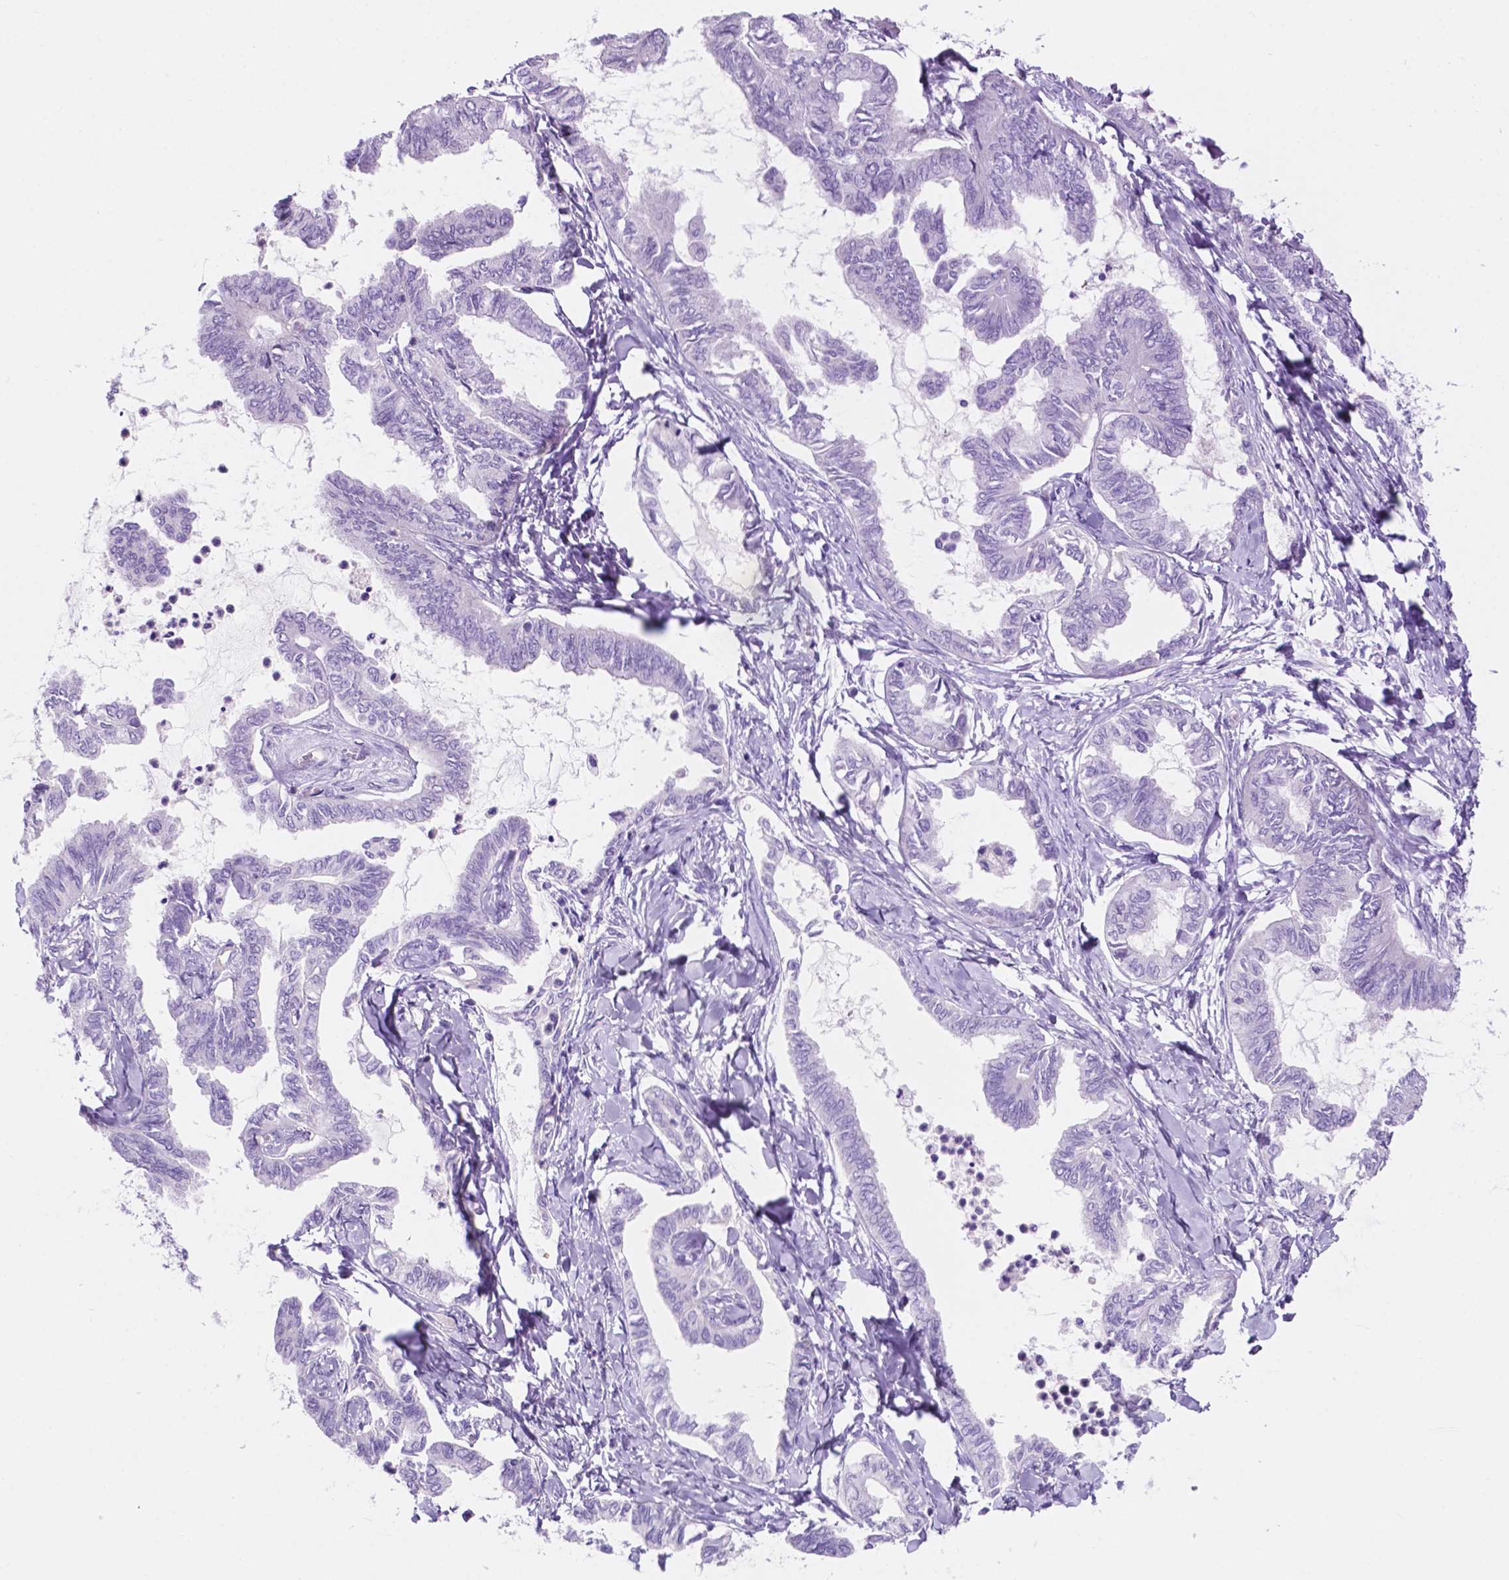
{"staining": {"intensity": "negative", "quantity": "none", "location": "none"}, "tissue": "ovarian cancer", "cell_type": "Tumor cells", "image_type": "cancer", "snomed": [{"axis": "morphology", "description": "Carcinoma, endometroid"}, {"axis": "topography", "description": "Ovary"}], "caption": "Immunohistochemical staining of ovarian cancer demonstrates no significant positivity in tumor cells. Nuclei are stained in blue.", "gene": "ACY3", "patient": {"sex": "female", "age": 70}}